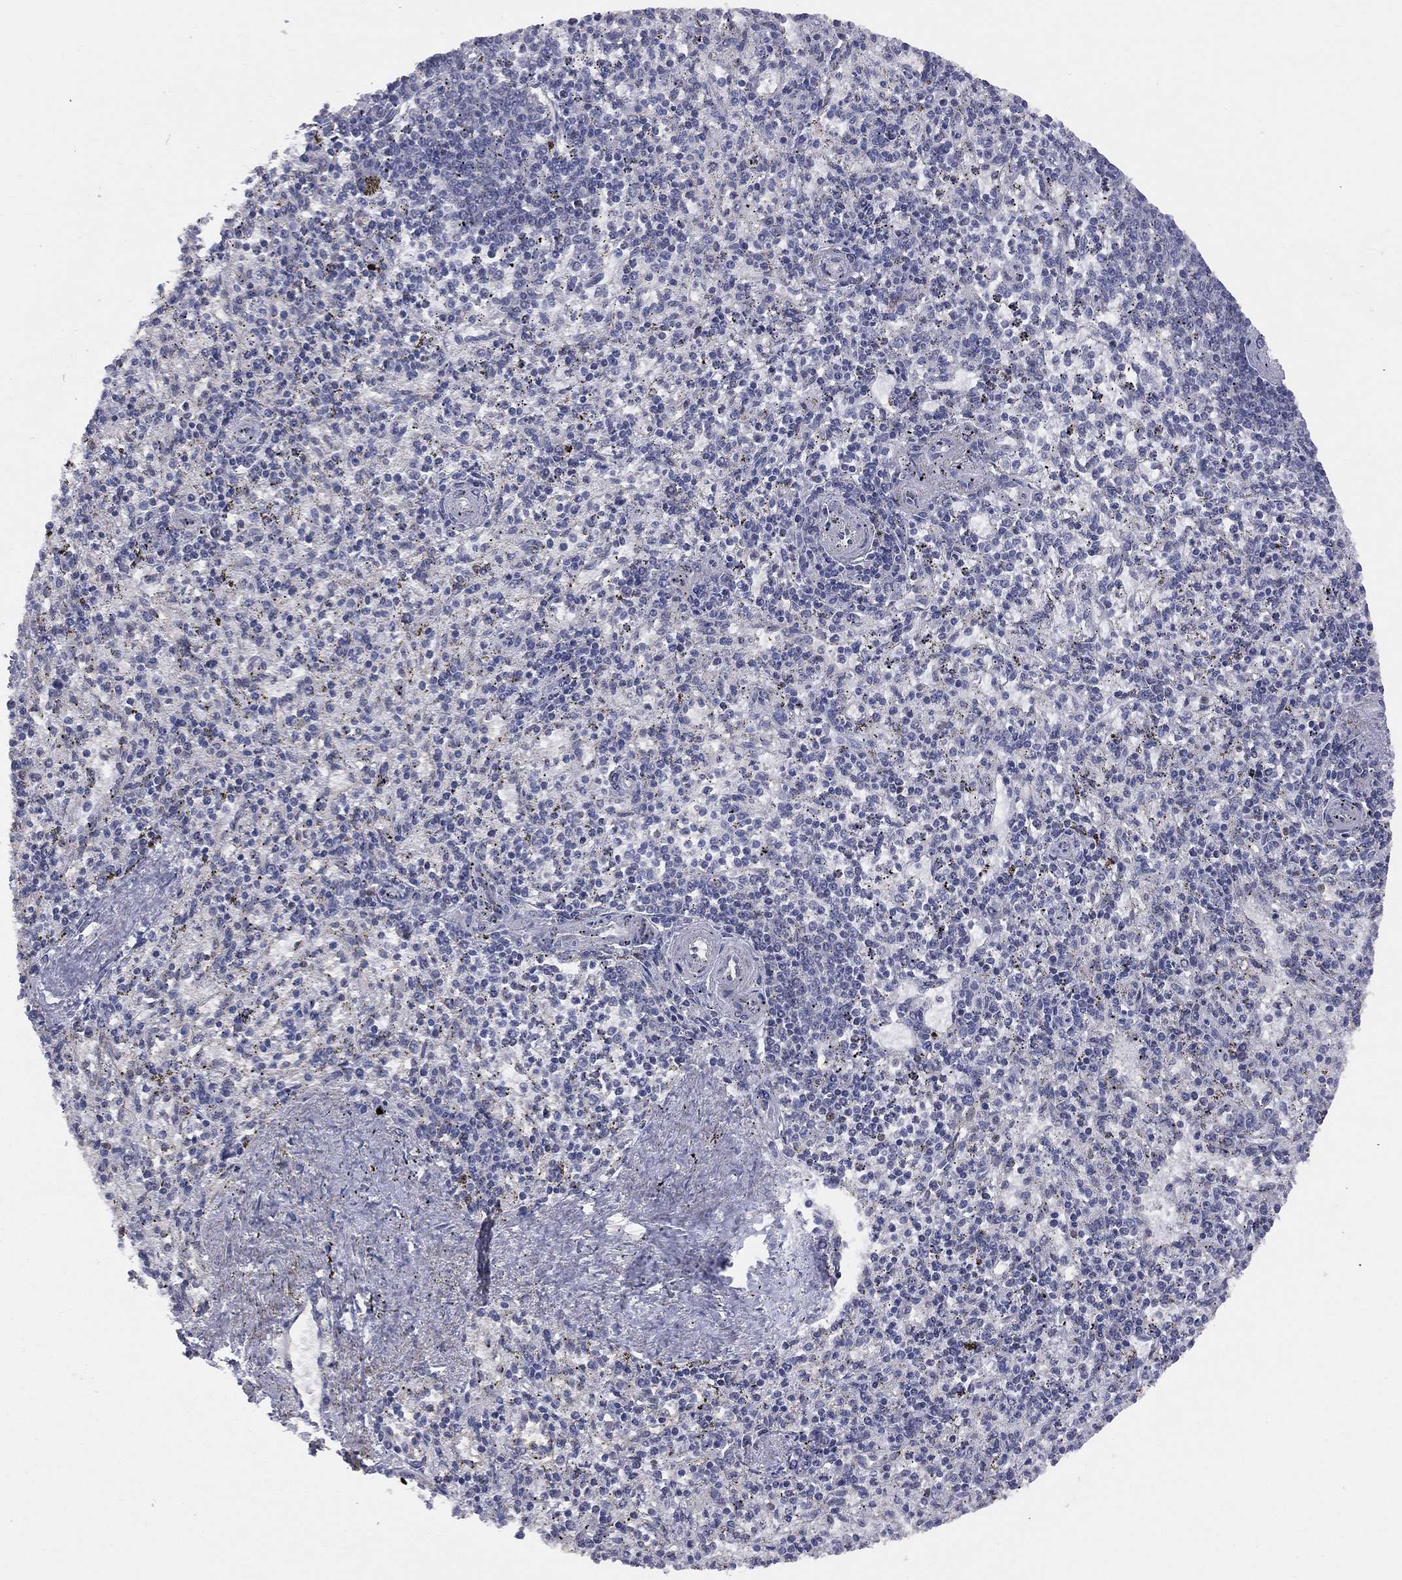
{"staining": {"intensity": "negative", "quantity": "none", "location": "none"}, "tissue": "spleen", "cell_type": "Cells in red pulp", "image_type": "normal", "snomed": [{"axis": "morphology", "description": "Normal tissue, NOS"}, {"axis": "topography", "description": "Spleen"}], "caption": "A high-resolution micrograph shows immunohistochemistry (IHC) staining of benign spleen, which reveals no significant staining in cells in red pulp.", "gene": "DMKN", "patient": {"sex": "female", "age": 37}}